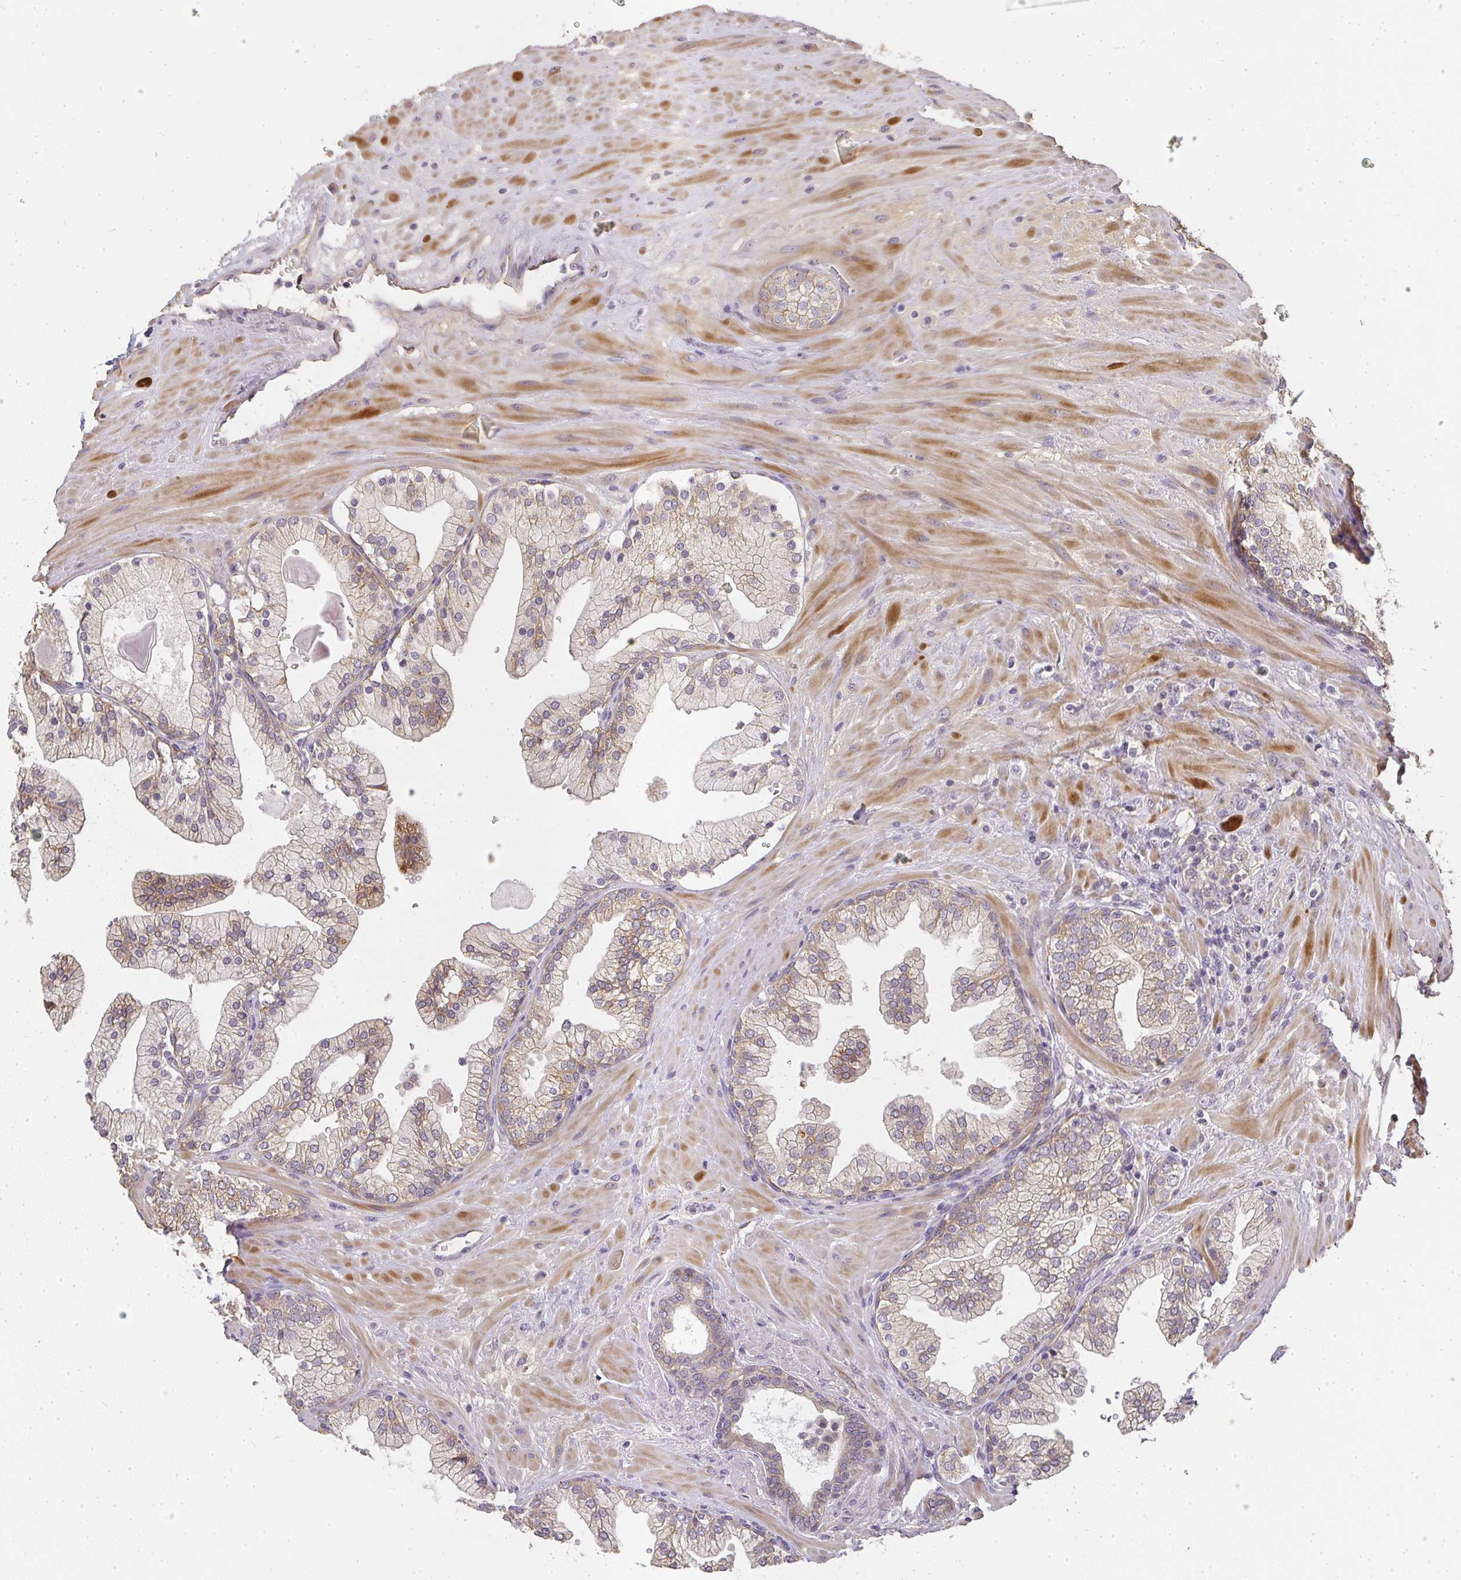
{"staining": {"intensity": "moderate", "quantity": "<25%", "location": "cytoplasmic/membranous"}, "tissue": "prostate", "cell_type": "Glandular cells", "image_type": "normal", "snomed": [{"axis": "morphology", "description": "Normal tissue, NOS"}, {"axis": "topography", "description": "Prostate"}, {"axis": "topography", "description": "Peripheral nerve tissue"}], "caption": "About <25% of glandular cells in benign prostate demonstrate moderate cytoplasmic/membranous protein expression as visualized by brown immunohistochemical staining.", "gene": "SLC35B3", "patient": {"sex": "male", "age": 61}}